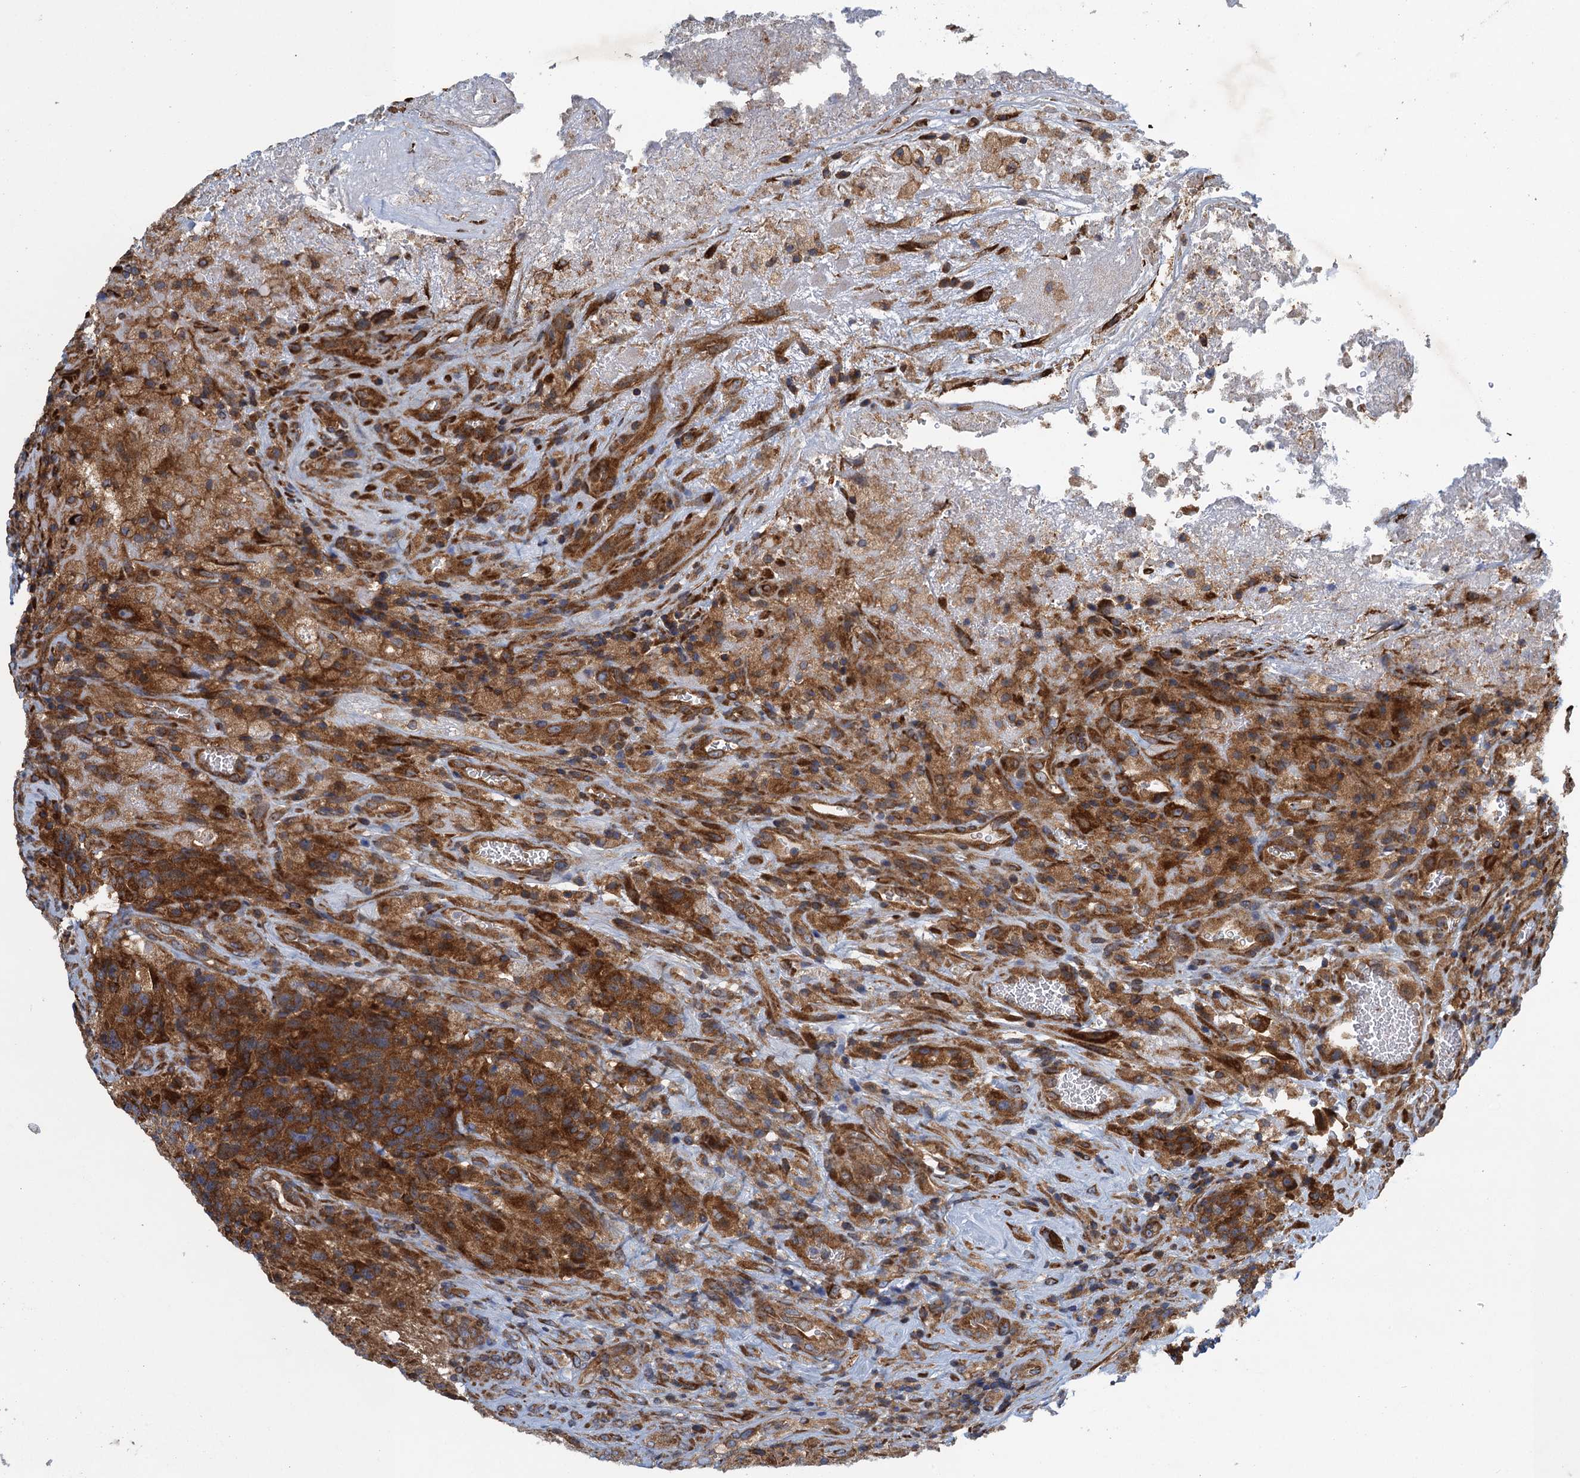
{"staining": {"intensity": "strong", "quantity": "25%-75%", "location": "cytoplasmic/membranous"}, "tissue": "glioma", "cell_type": "Tumor cells", "image_type": "cancer", "snomed": [{"axis": "morphology", "description": "Glioma, malignant, High grade"}, {"axis": "topography", "description": "Brain"}], "caption": "Glioma tissue shows strong cytoplasmic/membranous positivity in about 25%-75% of tumor cells, visualized by immunohistochemistry.", "gene": "MDM1", "patient": {"sex": "male", "age": 69}}